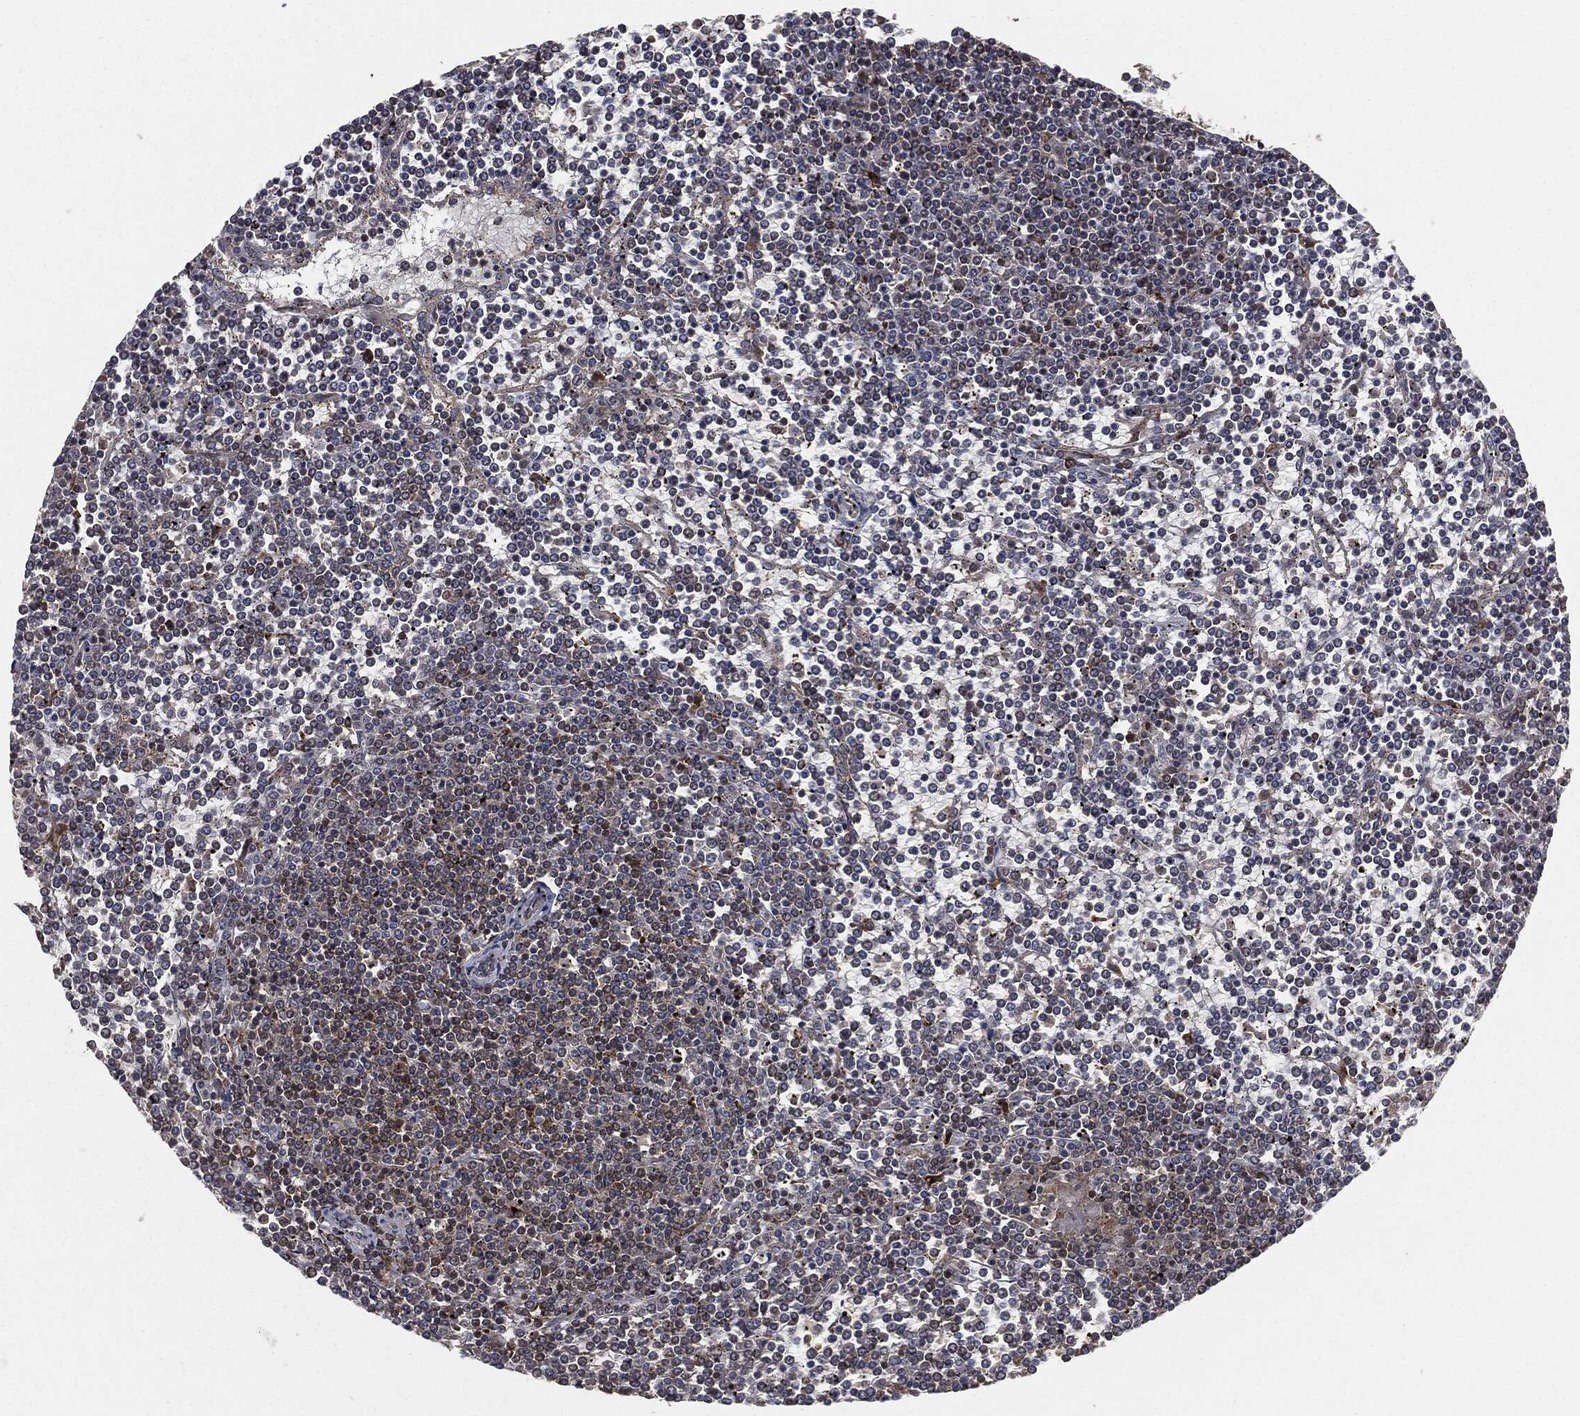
{"staining": {"intensity": "negative", "quantity": "none", "location": "none"}, "tissue": "lymphoma", "cell_type": "Tumor cells", "image_type": "cancer", "snomed": [{"axis": "morphology", "description": "Malignant lymphoma, non-Hodgkin's type, Low grade"}, {"axis": "topography", "description": "Spleen"}], "caption": "The IHC histopathology image has no significant positivity in tumor cells of lymphoma tissue.", "gene": "ERBIN", "patient": {"sex": "female", "age": 19}}